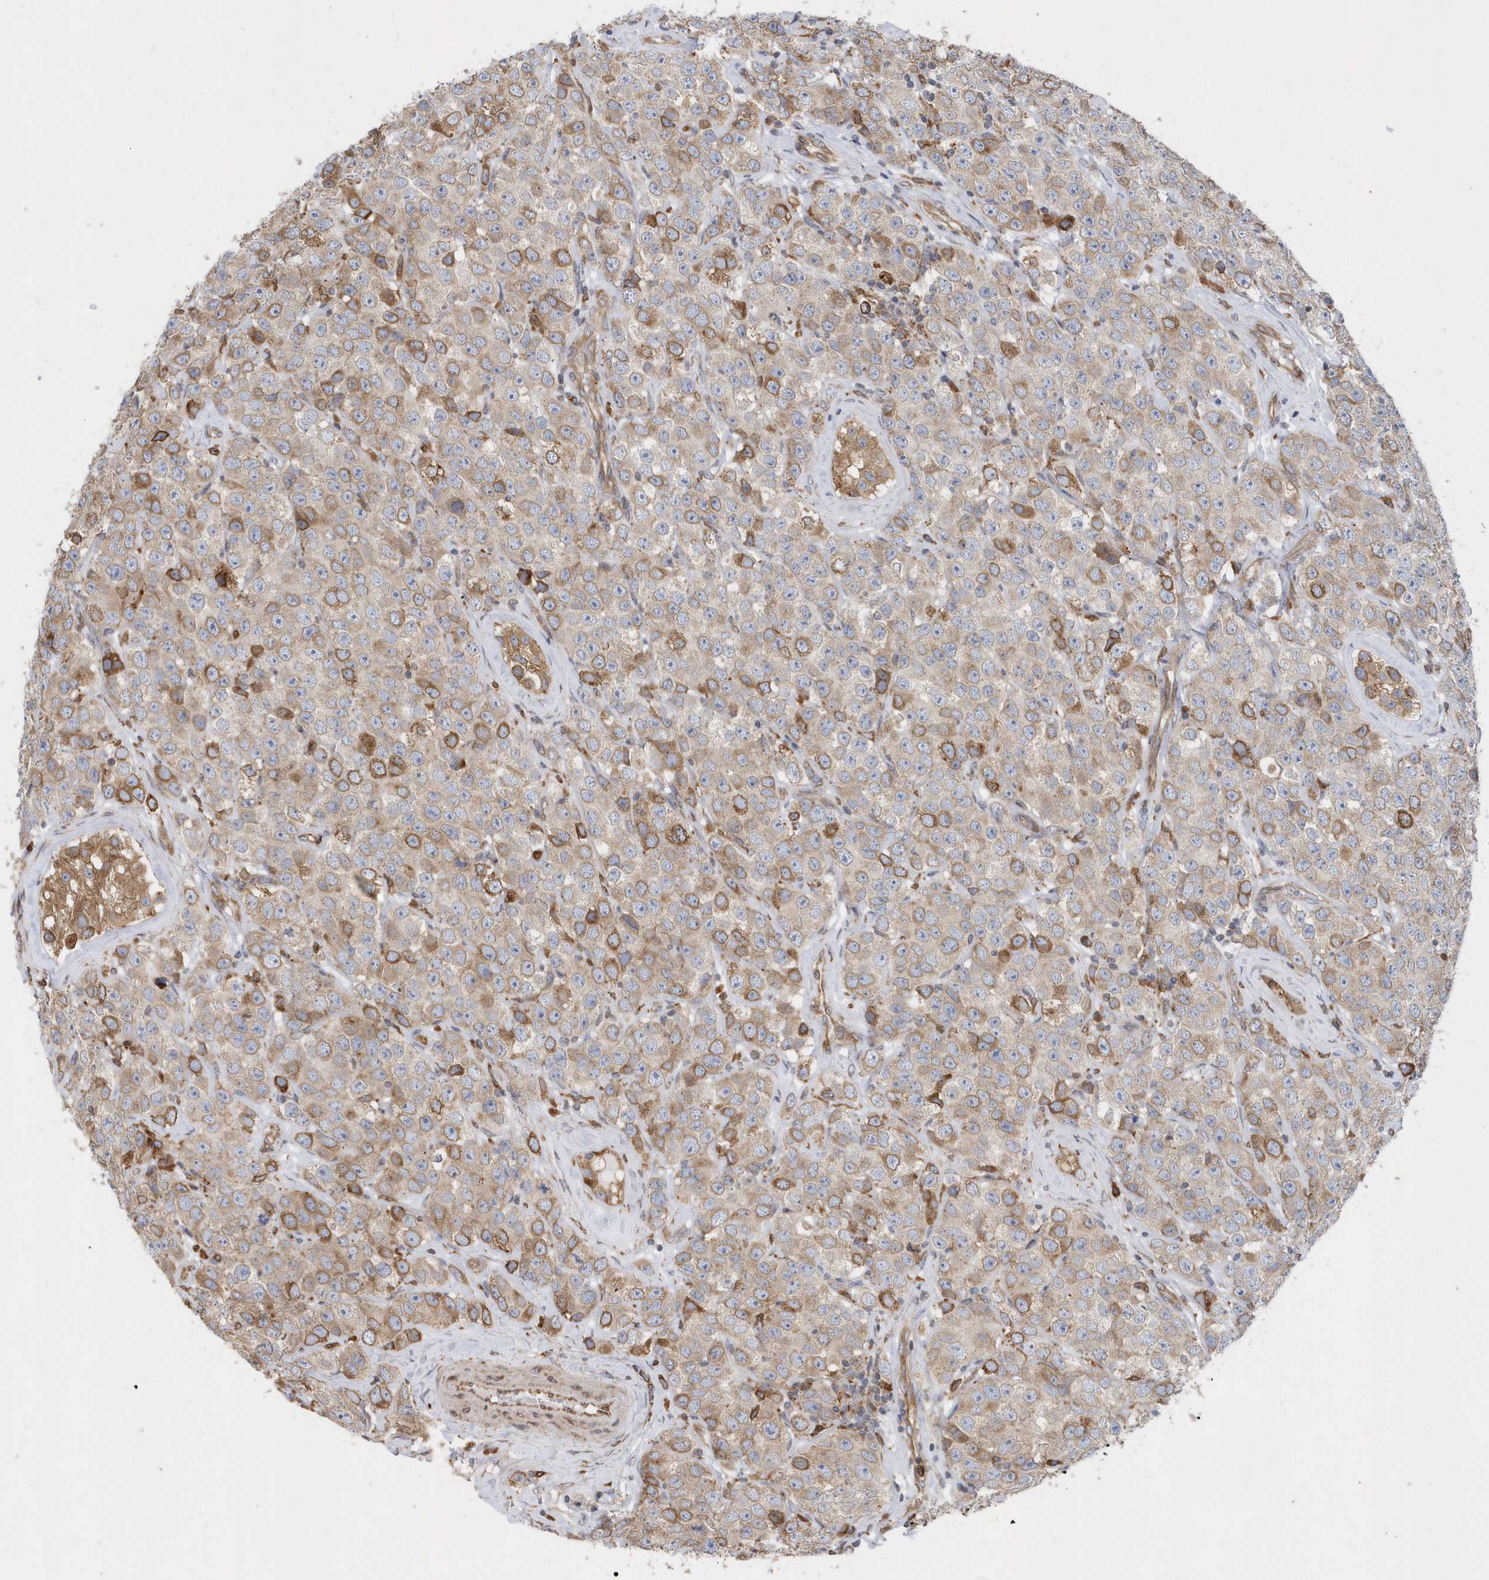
{"staining": {"intensity": "moderate", "quantity": "25%-75%", "location": "cytoplasmic/membranous"}, "tissue": "testis cancer", "cell_type": "Tumor cells", "image_type": "cancer", "snomed": [{"axis": "morphology", "description": "Seminoma, NOS"}, {"axis": "topography", "description": "Testis"}], "caption": "Brown immunohistochemical staining in human testis cancer (seminoma) displays moderate cytoplasmic/membranous positivity in about 25%-75% of tumor cells. The staining was performed using DAB (3,3'-diaminobenzidine) to visualize the protein expression in brown, while the nuclei were stained in blue with hematoxylin (Magnification: 20x).", "gene": "VAMP7", "patient": {"sex": "male", "age": 28}}